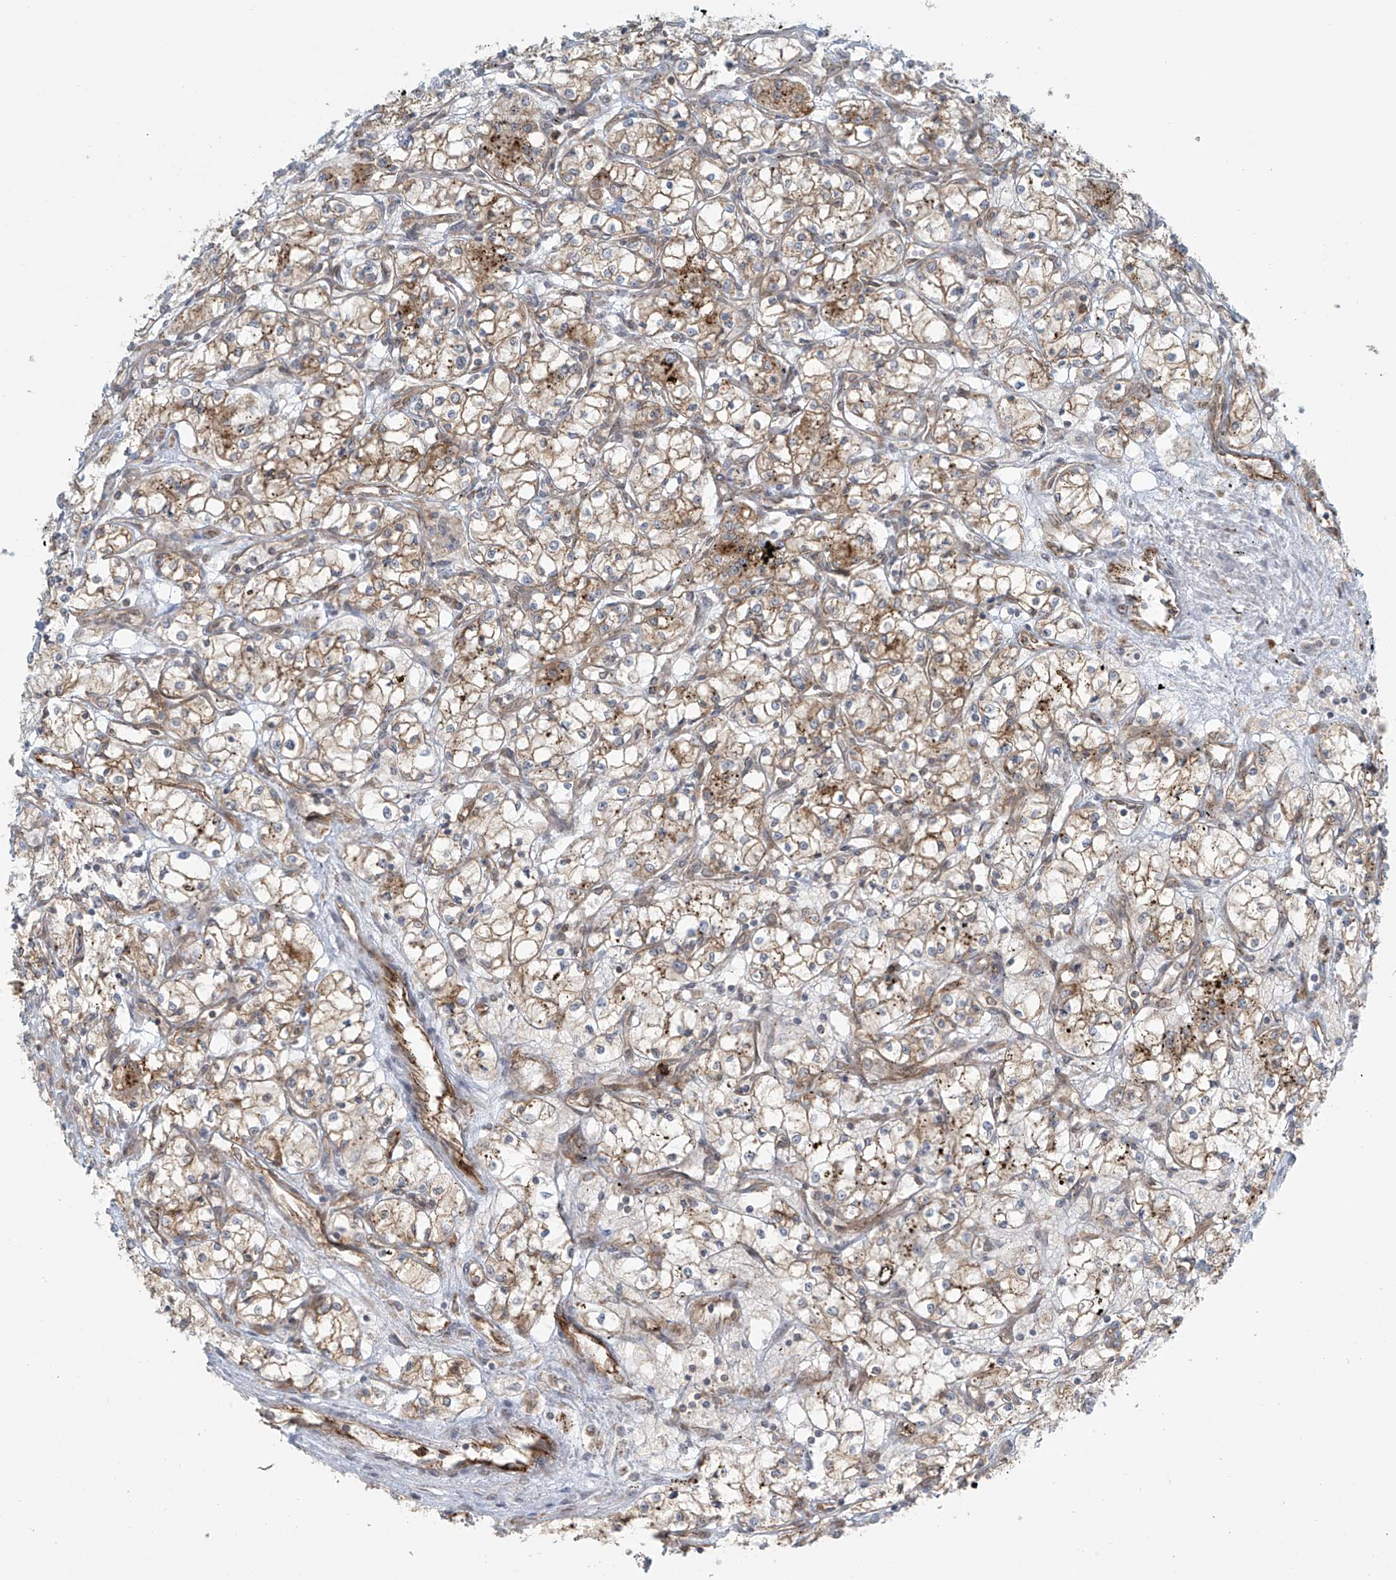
{"staining": {"intensity": "weak", "quantity": "<25%", "location": "cytoplasmic/membranous"}, "tissue": "renal cancer", "cell_type": "Tumor cells", "image_type": "cancer", "snomed": [{"axis": "morphology", "description": "Adenocarcinoma, NOS"}, {"axis": "topography", "description": "Kidney"}], "caption": "This photomicrograph is of adenocarcinoma (renal) stained with IHC to label a protein in brown with the nuclei are counter-stained blue. There is no positivity in tumor cells. (DAB immunohistochemistry with hematoxylin counter stain).", "gene": "LZTS3", "patient": {"sex": "male", "age": 59}}